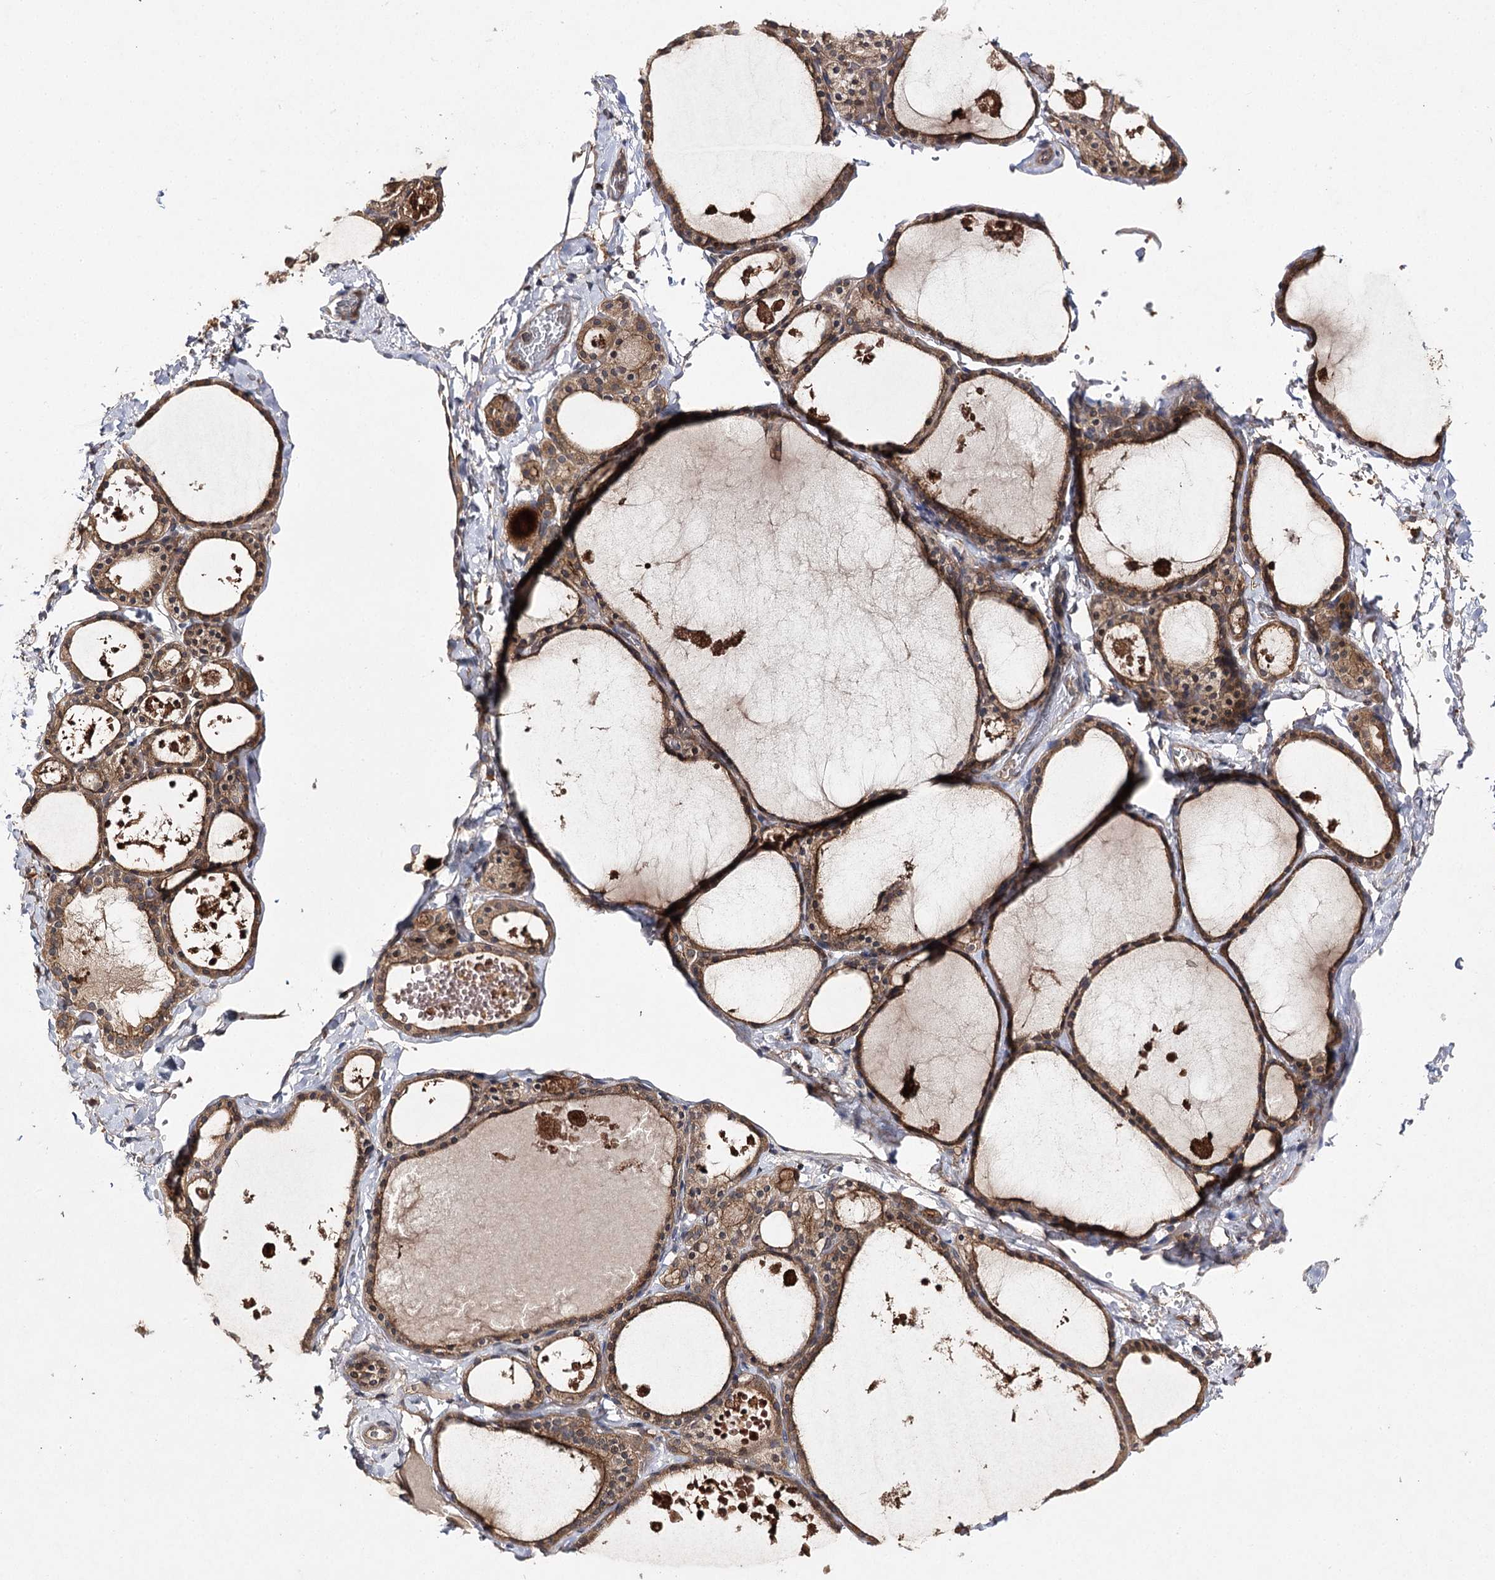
{"staining": {"intensity": "strong", "quantity": ">75%", "location": "cytoplasmic/membranous"}, "tissue": "thyroid gland", "cell_type": "Glandular cells", "image_type": "normal", "snomed": [{"axis": "morphology", "description": "Normal tissue, NOS"}, {"axis": "topography", "description": "Thyroid gland"}], "caption": "IHC of unremarkable thyroid gland displays high levels of strong cytoplasmic/membranous staining in about >75% of glandular cells. The protein of interest is shown in brown color, while the nuclei are stained blue.", "gene": "BCR", "patient": {"sex": "male", "age": 56}}